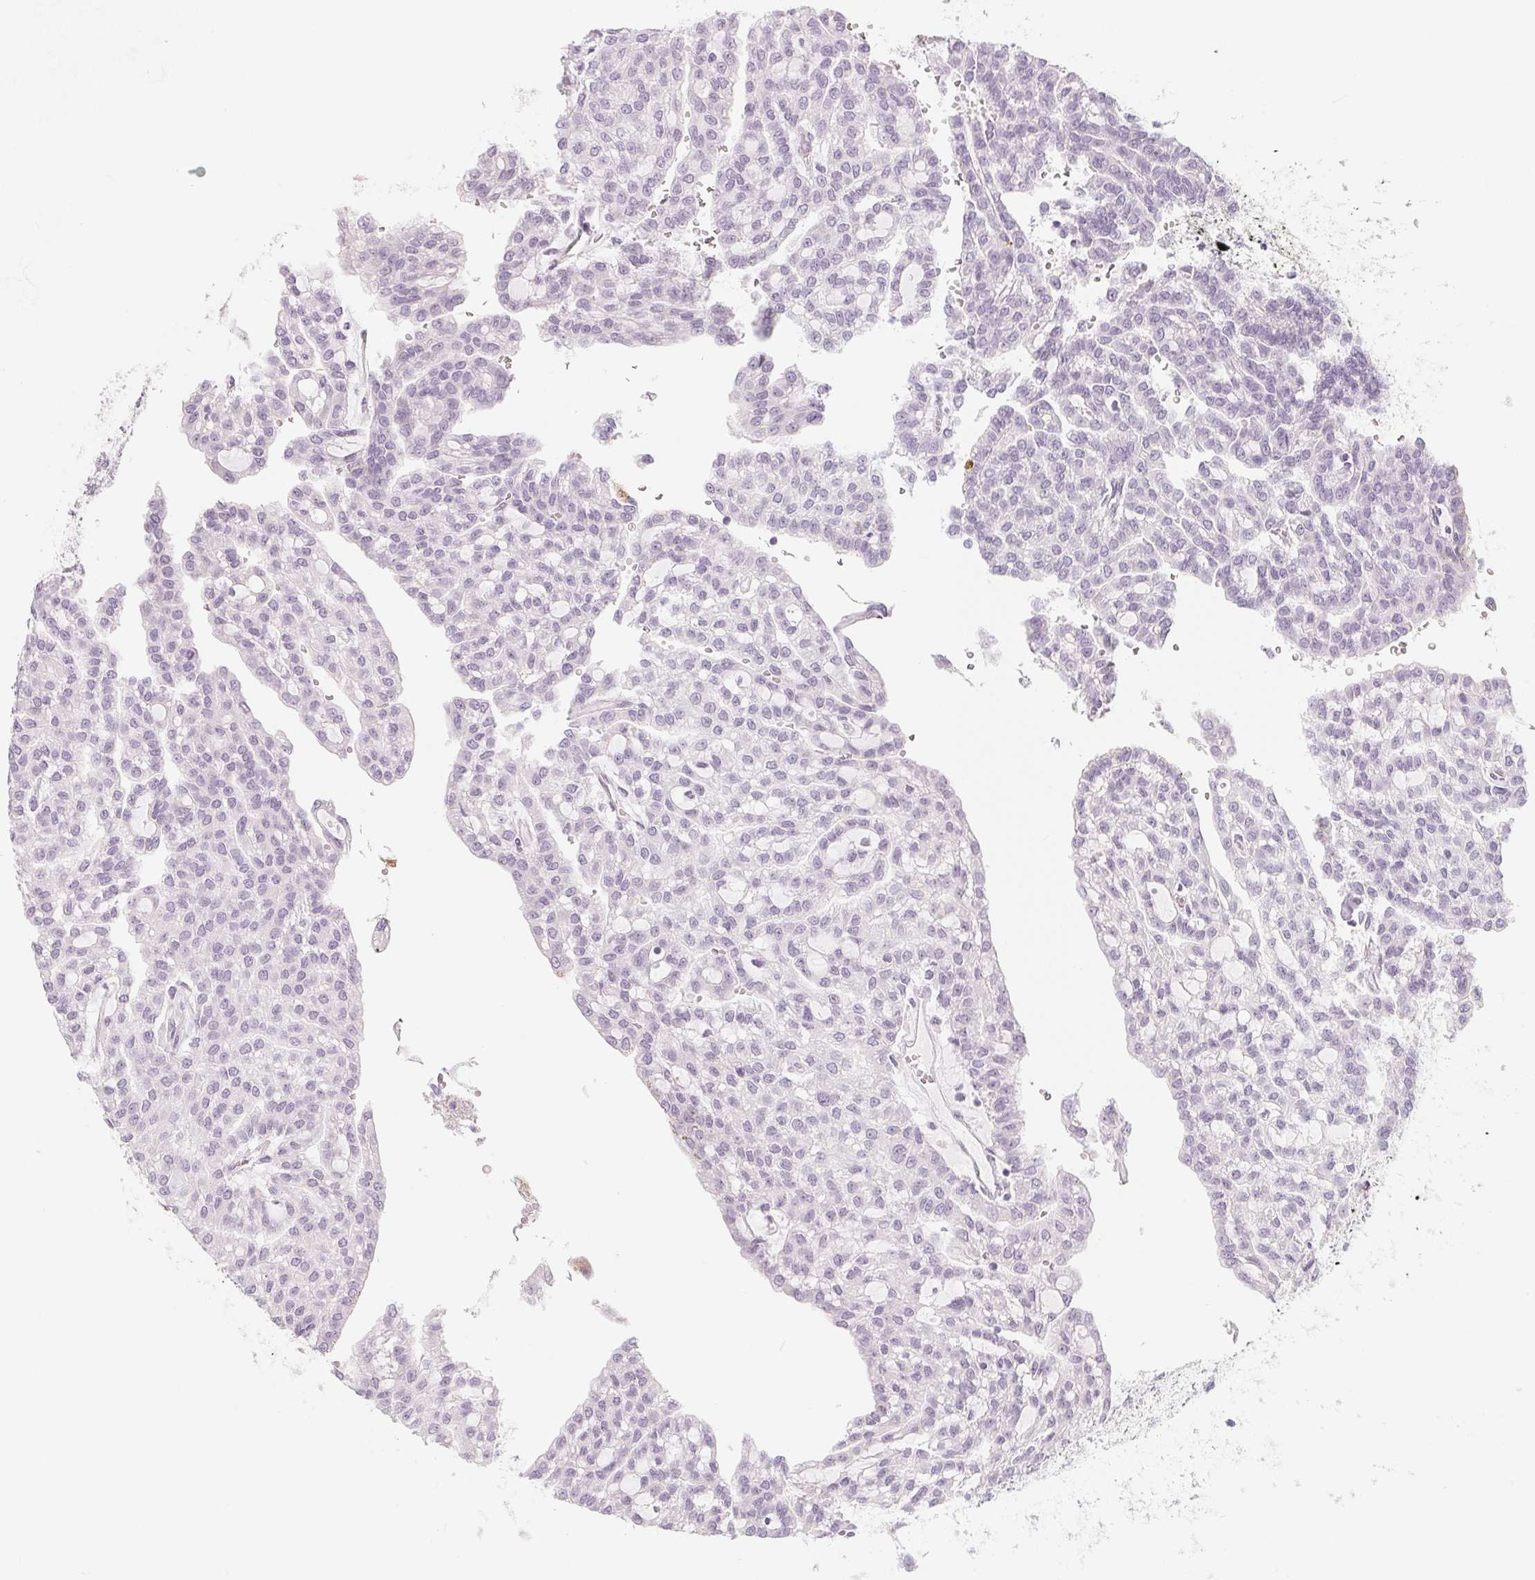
{"staining": {"intensity": "negative", "quantity": "none", "location": "none"}, "tissue": "renal cancer", "cell_type": "Tumor cells", "image_type": "cancer", "snomed": [{"axis": "morphology", "description": "Adenocarcinoma, NOS"}, {"axis": "topography", "description": "Kidney"}], "caption": "Immunohistochemistry (IHC) of human renal cancer (adenocarcinoma) displays no staining in tumor cells.", "gene": "SH3GL2", "patient": {"sex": "male", "age": 63}}